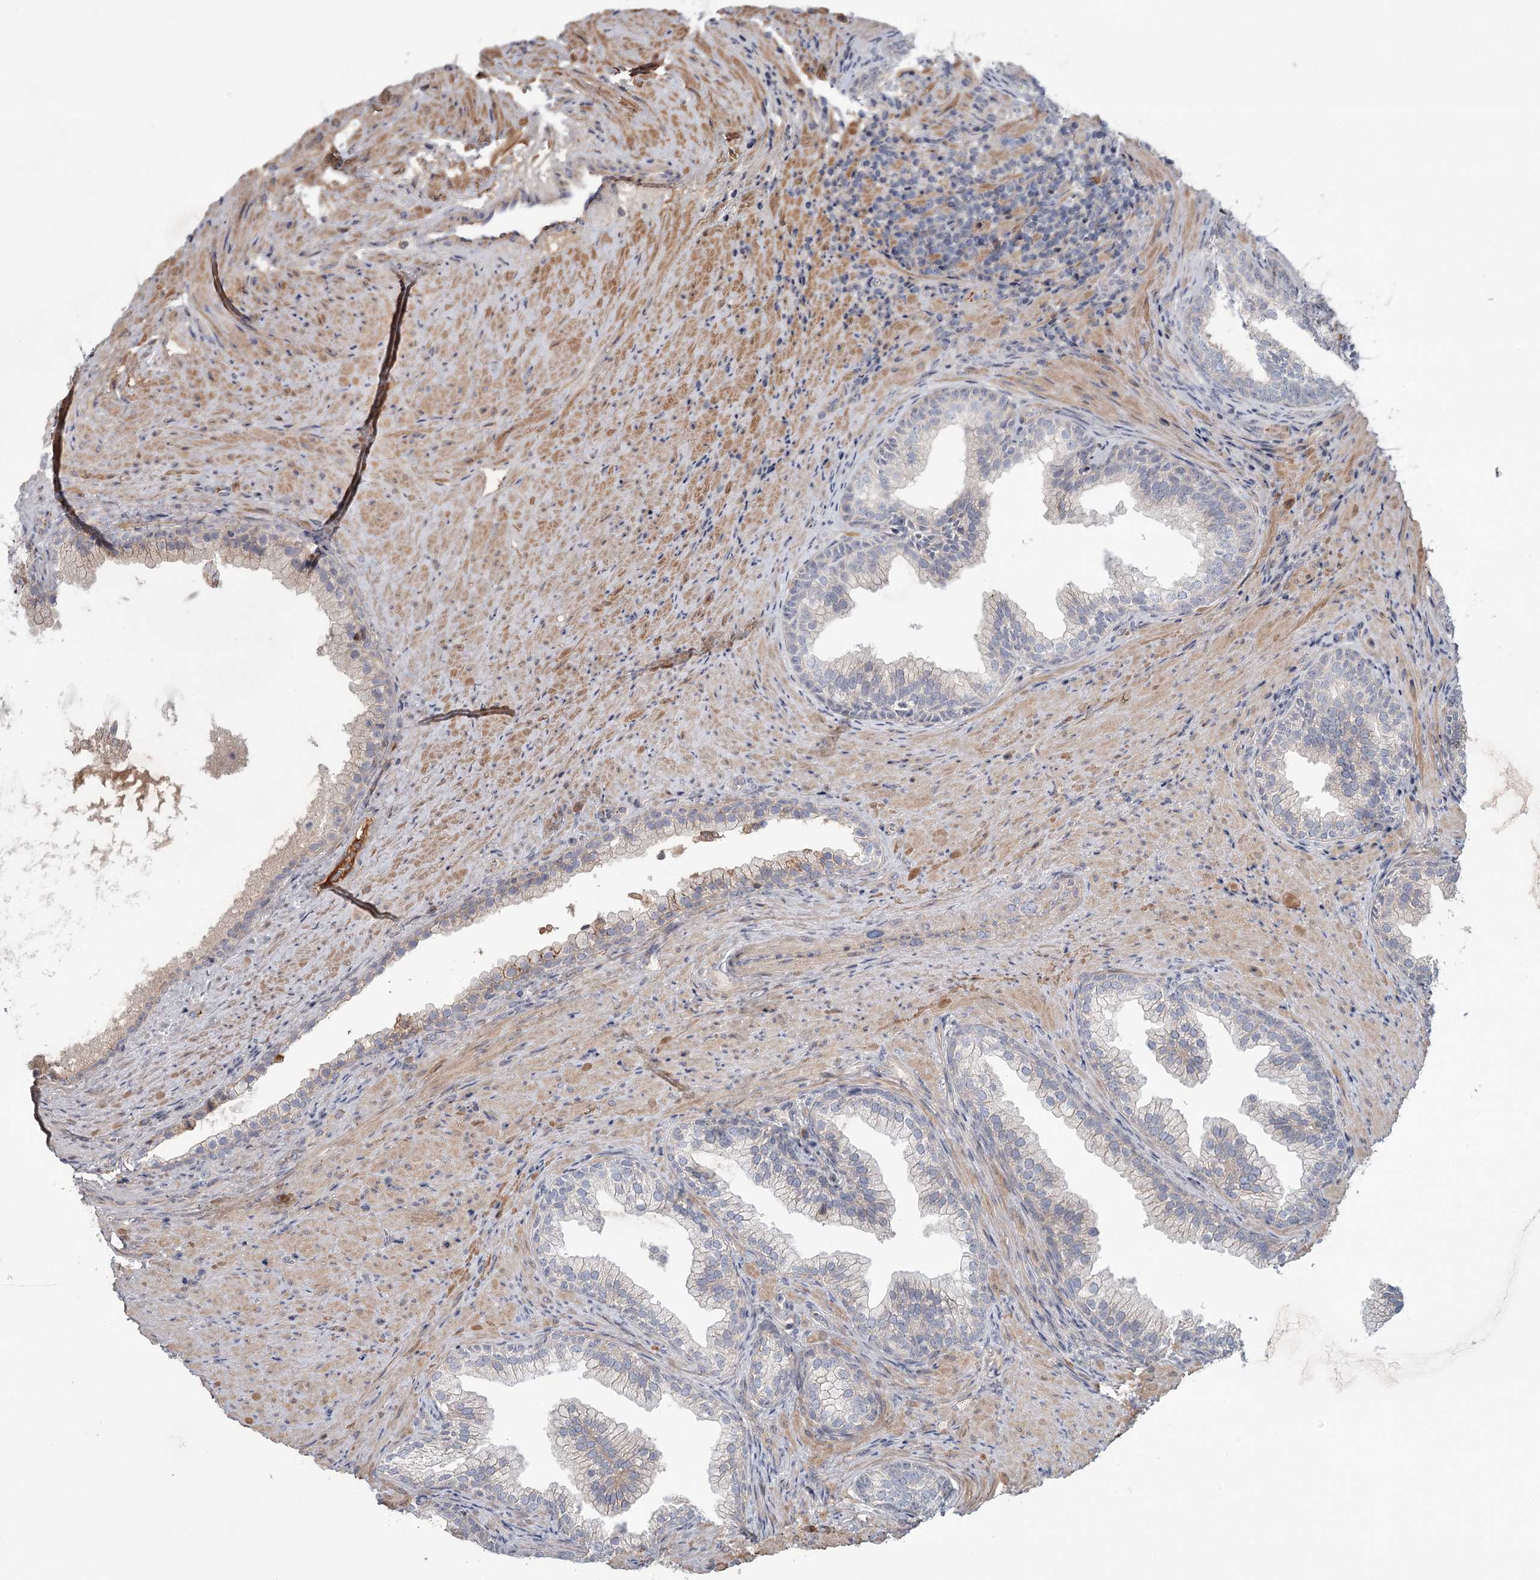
{"staining": {"intensity": "moderate", "quantity": "25%-75%", "location": "cytoplasmic/membranous"}, "tissue": "prostate", "cell_type": "Glandular cells", "image_type": "normal", "snomed": [{"axis": "morphology", "description": "Normal tissue, NOS"}, {"axis": "topography", "description": "Prostate"}], "caption": "The histopathology image shows staining of normal prostate, revealing moderate cytoplasmic/membranous protein staining (brown color) within glandular cells.", "gene": "DHRS9", "patient": {"sex": "male", "age": 76}}